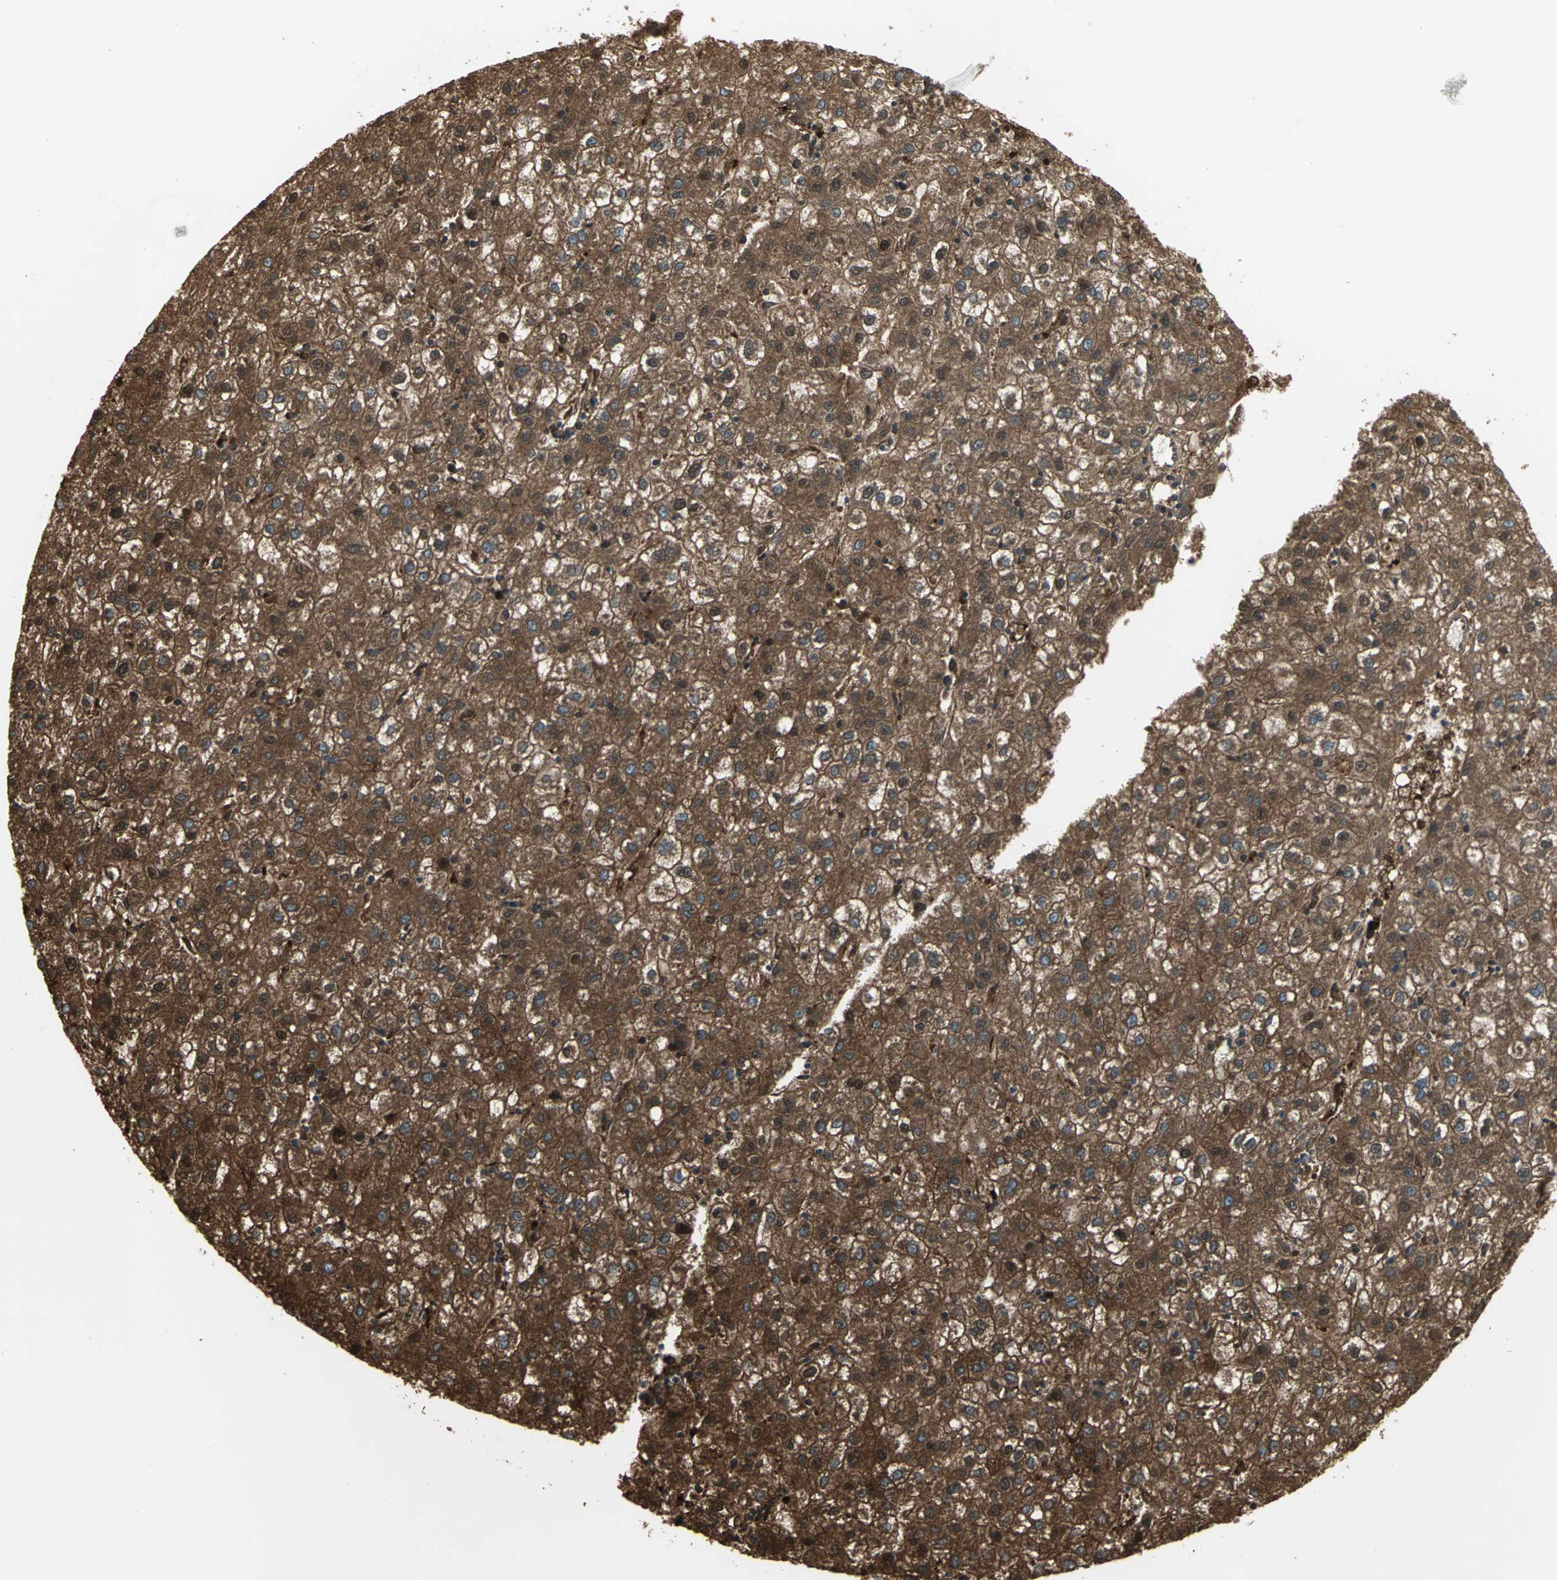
{"staining": {"intensity": "strong", "quantity": ">75%", "location": "cytoplasmic/membranous"}, "tissue": "liver cancer", "cell_type": "Tumor cells", "image_type": "cancer", "snomed": [{"axis": "morphology", "description": "Carcinoma, Hepatocellular, NOS"}, {"axis": "topography", "description": "Liver"}], "caption": "A brown stain shows strong cytoplasmic/membranous positivity of a protein in human hepatocellular carcinoma (liver) tumor cells.", "gene": "PRXL2B", "patient": {"sex": "male", "age": 72}}